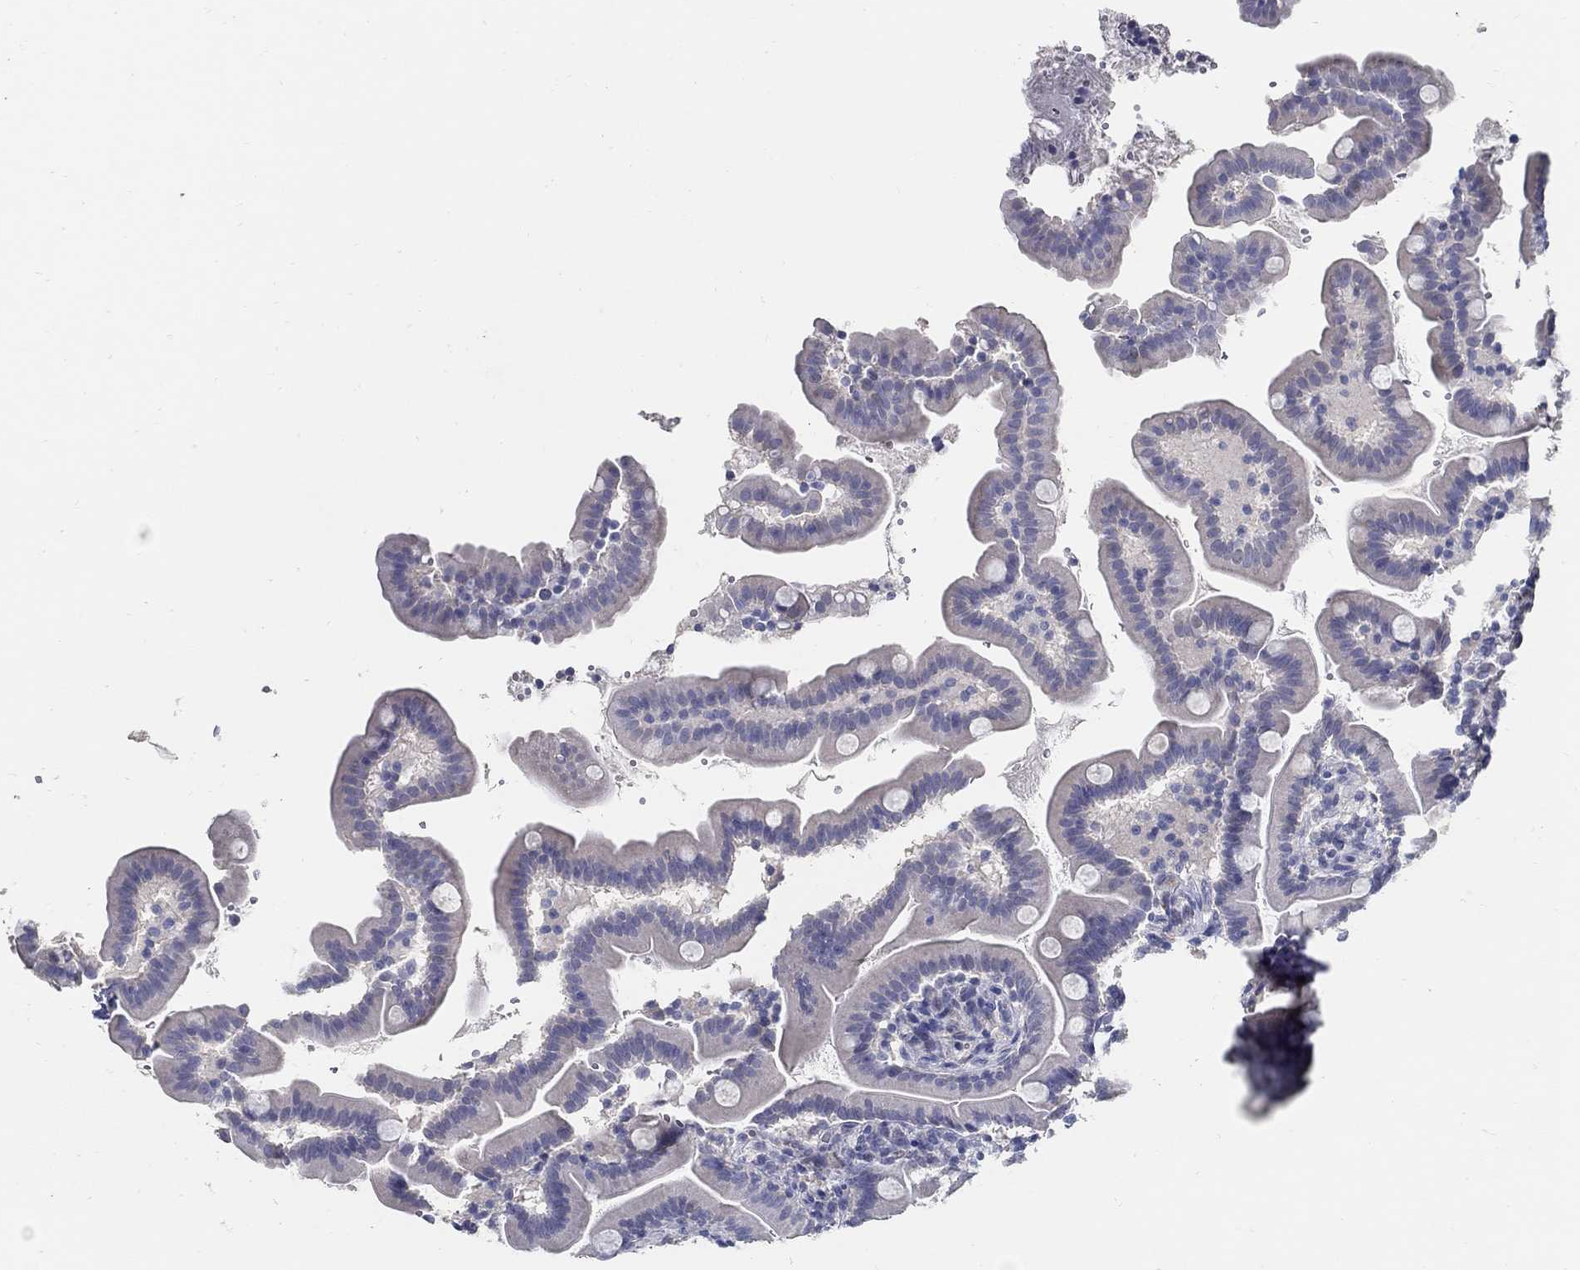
{"staining": {"intensity": "negative", "quantity": "none", "location": "none"}, "tissue": "small intestine", "cell_type": "Glandular cells", "image_type": "normal", "snomed": [{"axis": "morphology", "description": "Normal tissue, NOS"}, {"axis": "topography", "description": "Small intestine"}], "caption": "Immunohistochemistry (IHC) of normal small intestine reveals no staining in glandular cells. (Immunohistochemistry, brightfield microscopy, high magnification).", "gene": "USP29", "patient": {"sex": "female", "age": 44}}